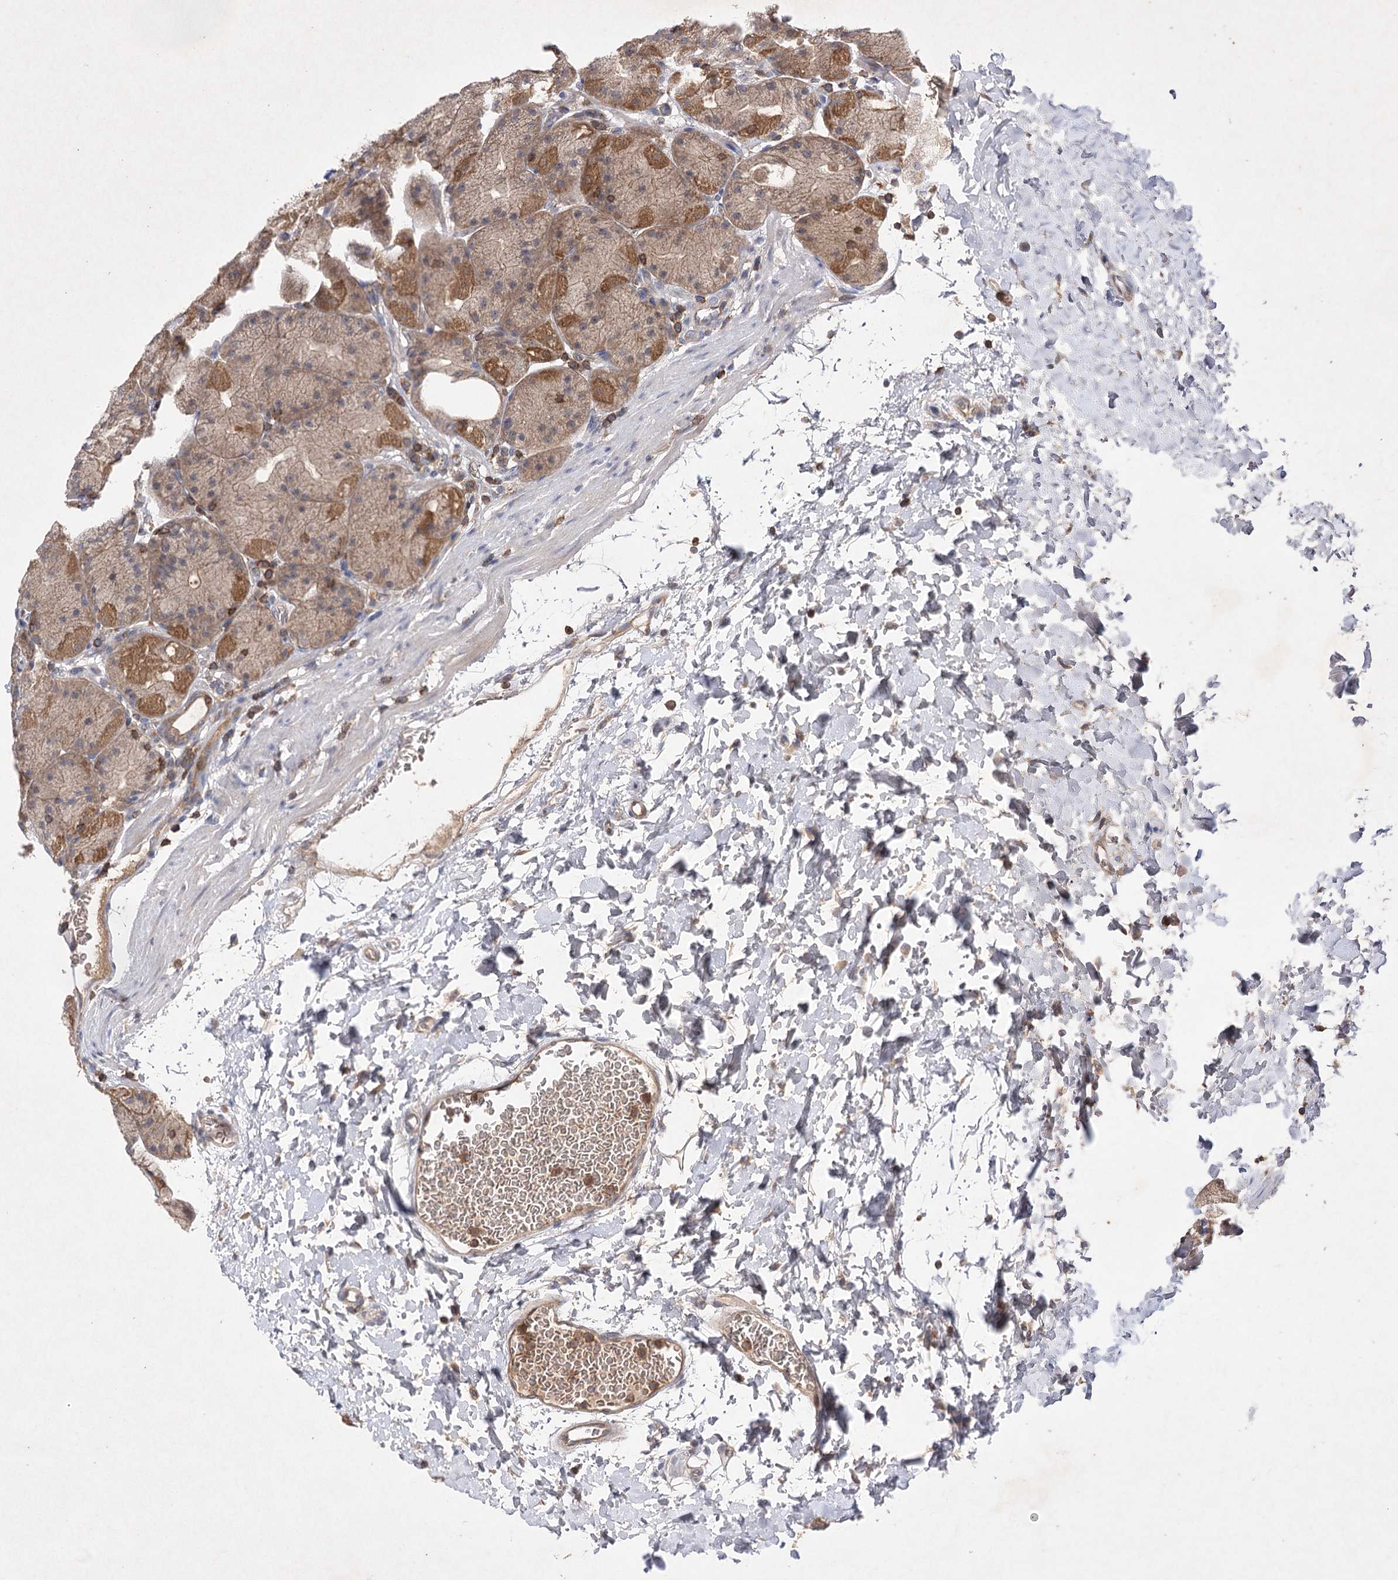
{"staining": {"intensity": "moderate", "quantity": ">75%", "location": "cytoplasmic/membranous"}, "tissue": "stomach", "cell_type": "Glandular cells", "image_type": "normal", "snomed": [{"axis": "morphology", "description": "Normal tissue, NOS"}, {"axis": "topography", "description": "Stomach, upper"}, {"axis": "topography", "description": "Stomach"}], "caption": "A histopathology image of human stomach stained for a protein shows moderate cytoplasmic/membranous brown staining in glandular cells.", "gene": "BCR", "patient": {"sex": "male", "age": 48}}